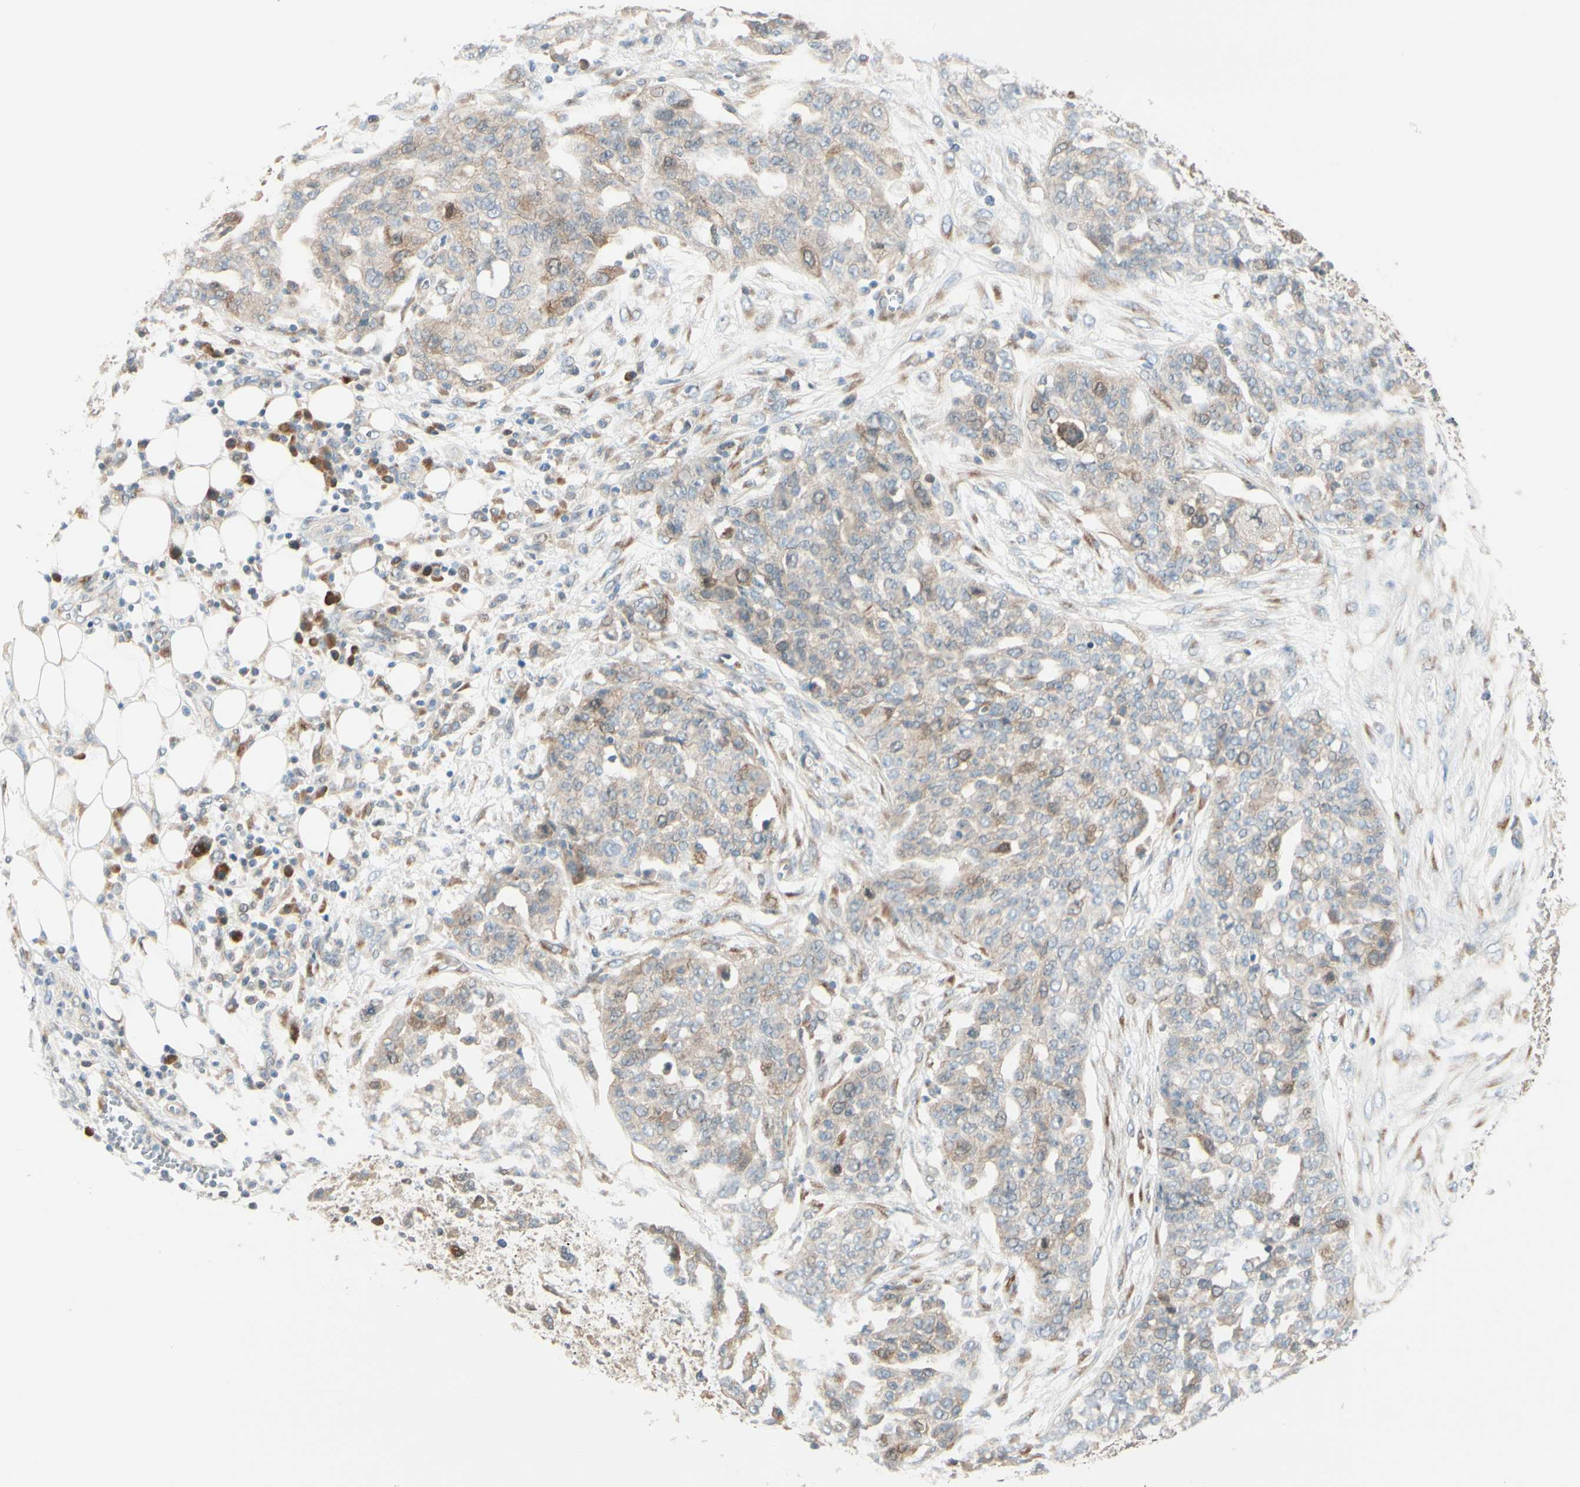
{"staining": {"intensity": "moderate", "quantity": "<25%", "location": "cytoplasmic/membranous"}, "tissue": "ovarian cancer", "cell_type": "Tumor cells", "image_type": "cancer", "snomed": [{"axis": "morphology", "description": "Cystadenocarcinoma, serous, NOS"}, {"axis": "topography", "description": "Soft tissue"}, {"axis": "topography", "description": "Ovary"}], "caption": "Immunohistochemical staining of human ovarian cancer displays moderate cytoplasmic/membranous protein expression in about <25% of tumor cells.", "gene": "PTTG1", "patient": {"sex": "female", "age": 57}}